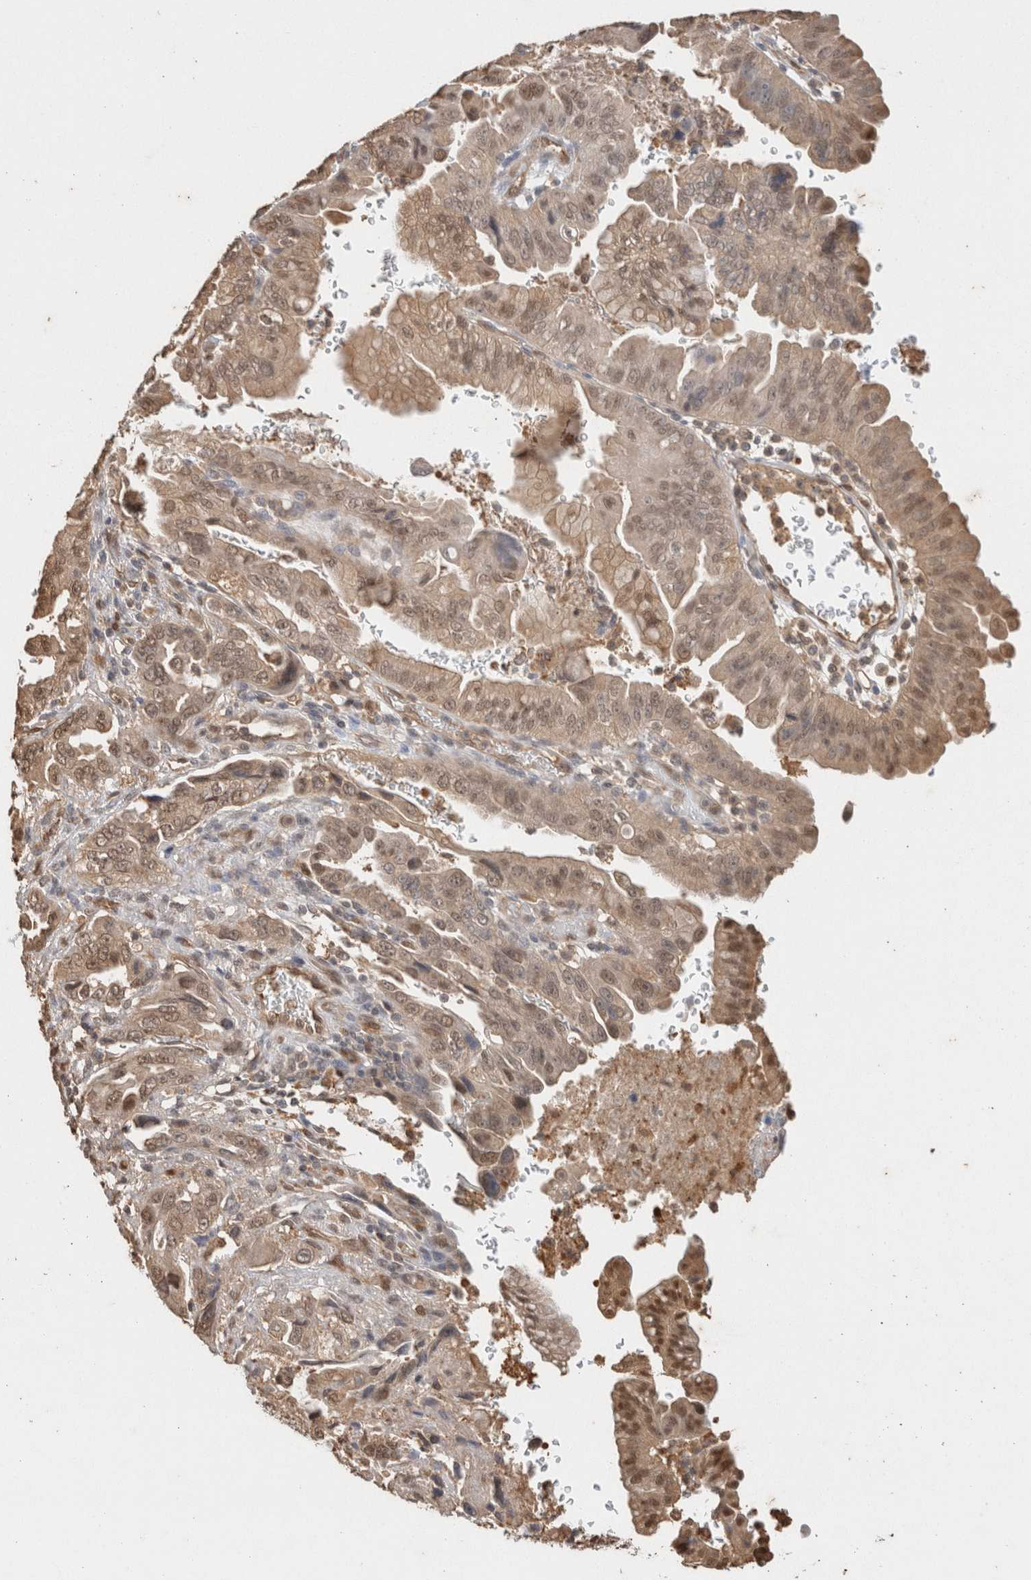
{"staining": {"intensity": "weak", "quantity": ">75%", "location": "cytoplasmic/membranous,nuclear"}, "tissue": "pancreatic cancer", "cell_type": "Tumor cells", "image_type": "cancer", "snomed": [{"axis": "morphology", "description": "Adenocarcinoma, NOS"}, {"axis": "topography", "description": "Pancreas"}], "caption": "Tumor cells demonstrate low levels of weak cytoplasmic/membranous and nuclear positivity in approximately >75% of cells in human adenocarcinoma (pancreatic). (DAB (3,3'-diaminobenzidine) = brown stain, brightfield microscopy at high magnification).", "gene": "YWHAH", "patient": {"sex": "male", "age": 70}}